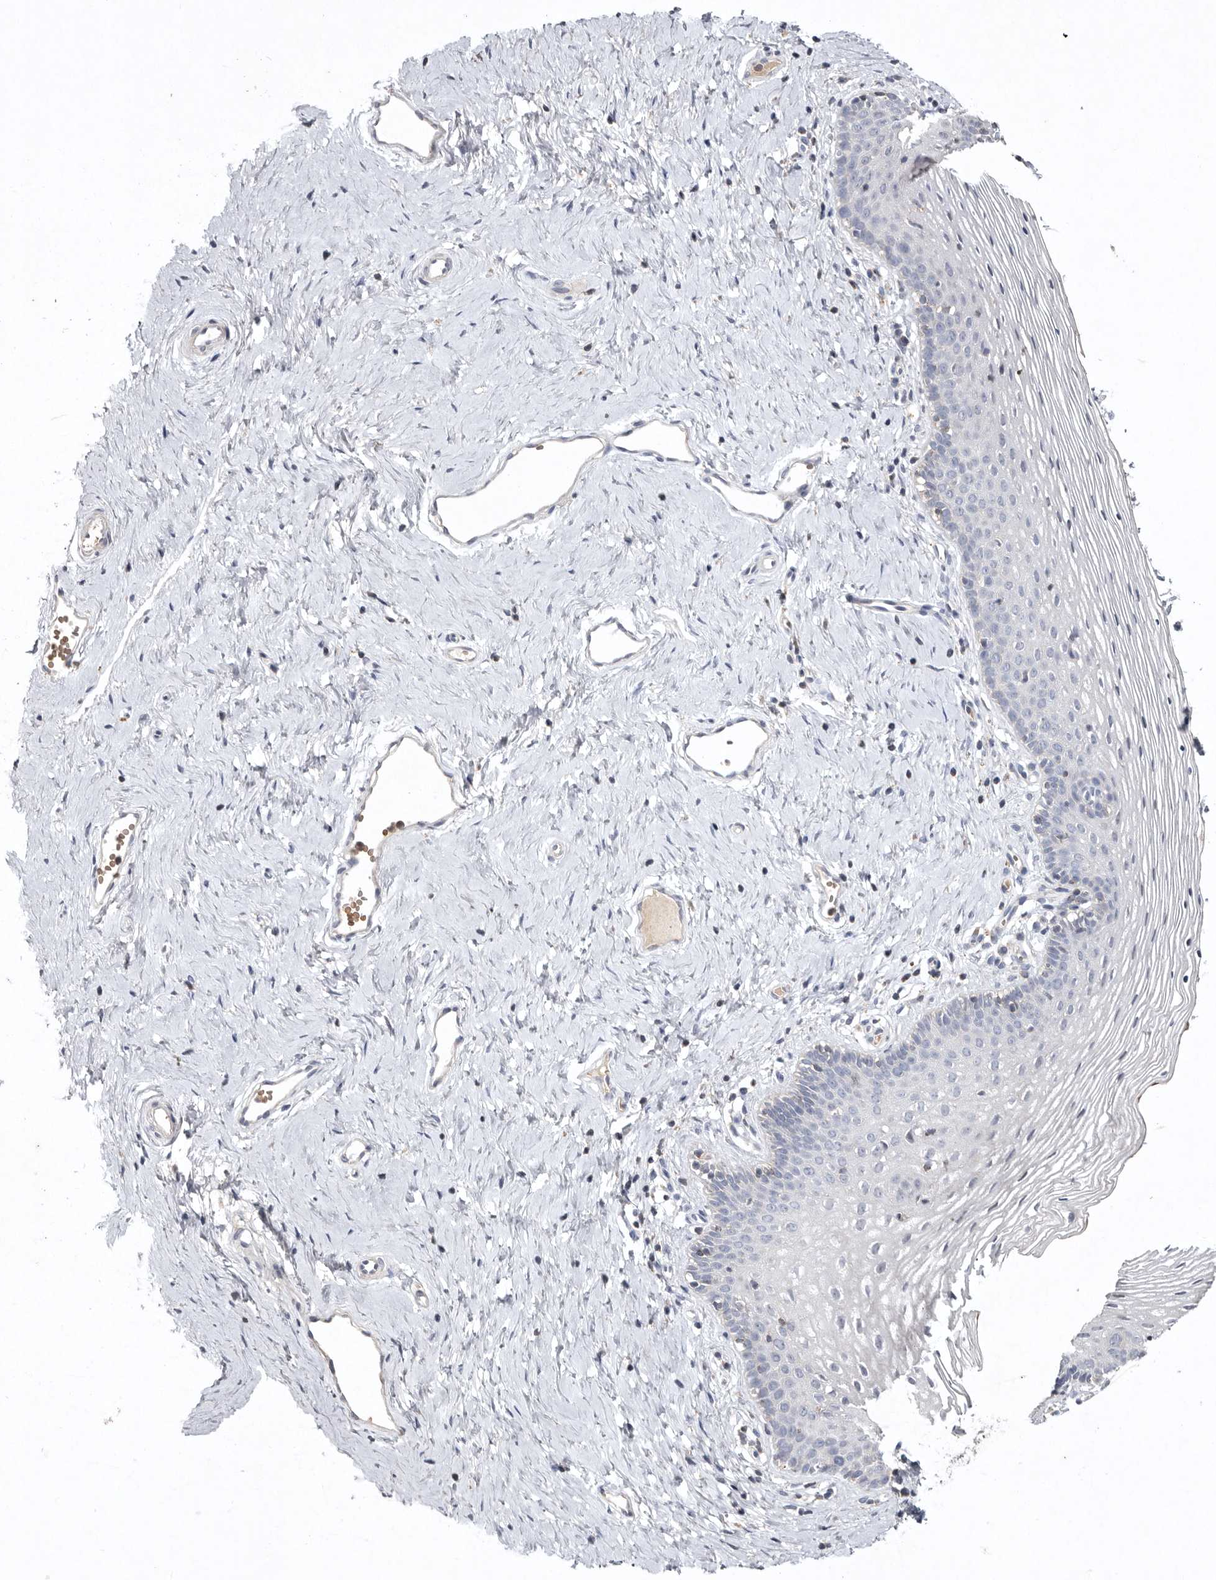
{"staining": {"intensity": "negative", "quantity": "none", "location": "none"}, "tissue": "vagina", "cell_type": "Squamous epithelial cells", "image_type": "normal", "snomed": [{"axis": "morphology", "description": "Normal tissue, NOS"}, {"axis": "topography", "description": "Vagina"}], "caption": "This is an immunohistochemistry micrograph of unremarkable vagina. There is no staining in squamous epithelial cells.", "gene": "TNFSF14", "patient": {"sex": "female", "age": 32}}